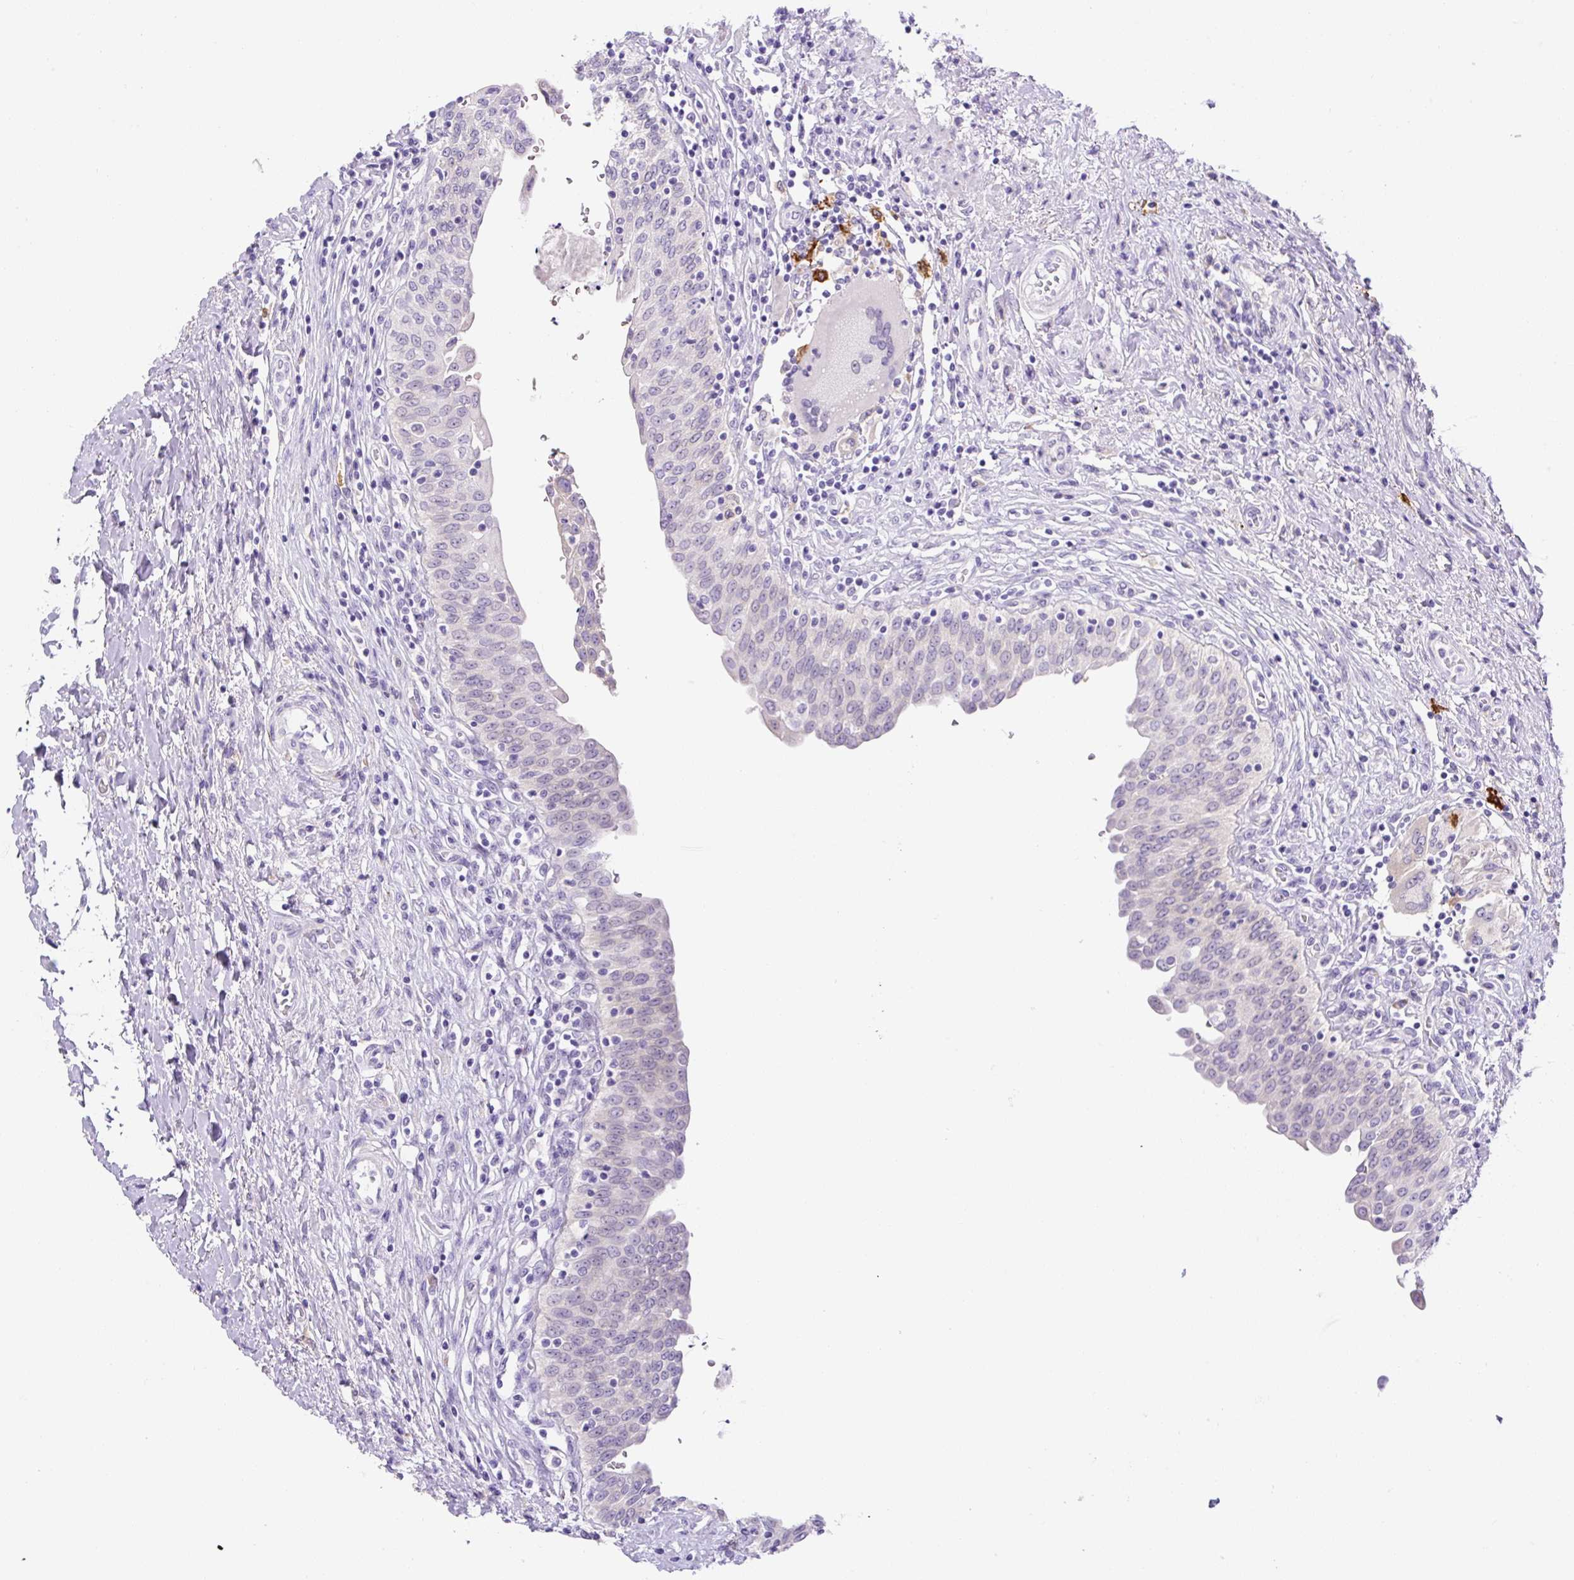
{"staining": {"intensity": "negative", "quantity": "none", "location": "none"}, "tissue": "urinary bladder", "cell_type": "Urothelial cells", "image_type": "normal", "snomed": [{"axis": "morphology", "description": "Normal tissue, NOS"}, {"axis": "topography", "description": "Urinary bladder"}], "caption": "DAB immunohistochemical staining of benign urinary bladder shows no significant staining in urothelial cells.", "gene": "ASB4", "patient": {"sex": "male", "age": 71}}